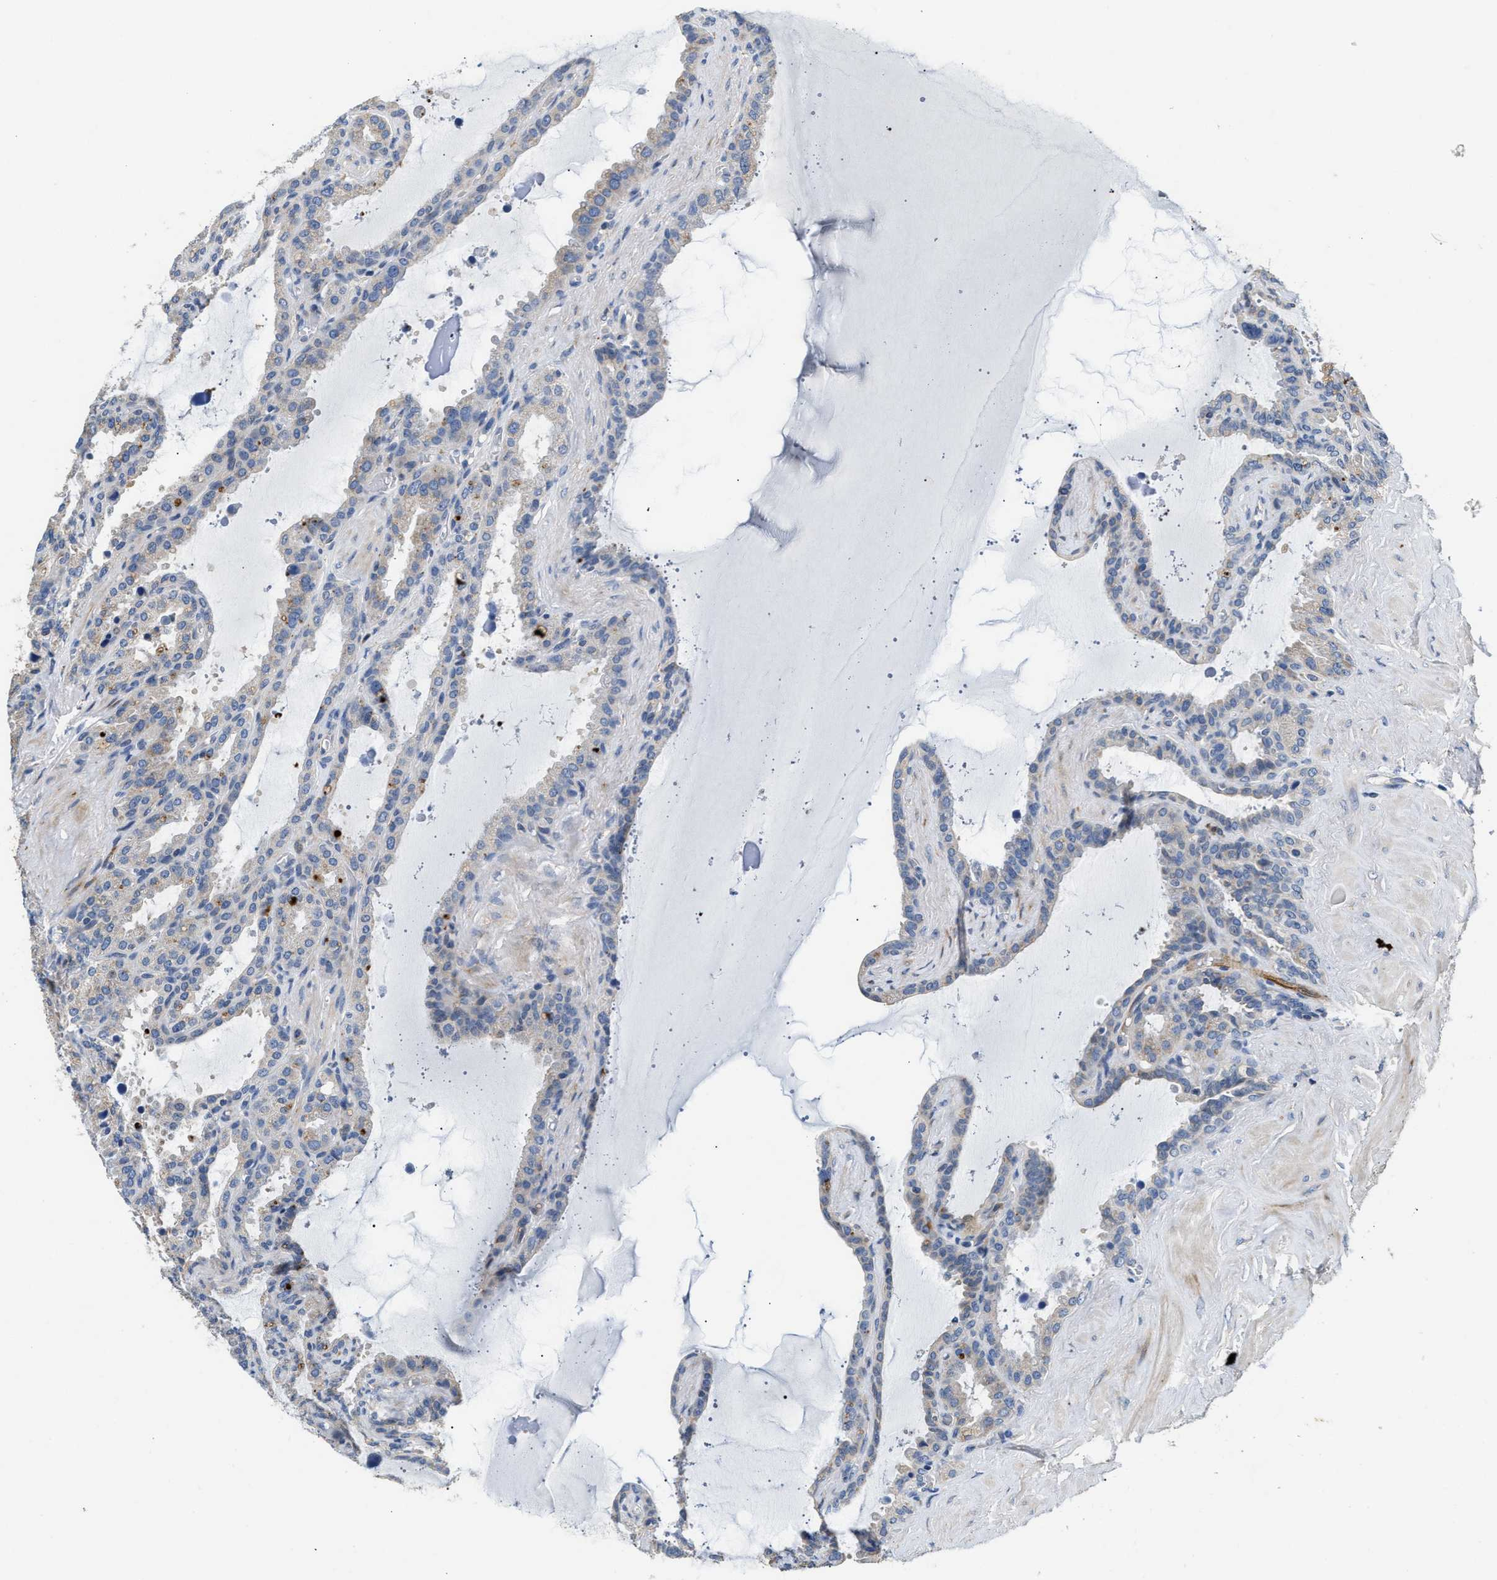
{"staining": {"intensity": "negative", "quantity": "none", "location": "none"}, "tissue": "seminal vesicle", "cell_type": "Glandular cells", "image_type": "normal", "snomed": [{"axis": "morphology", "description": "Normal tissue, NOS"}, {"axis": "topography", "description": "Seminal veicle"}], "caption": "High power microscopy histopathology image of an immunohistochemistry (IHC) photomicrograph of normal seminal vesicle, revealing no significant expression in glandular cells.", "gene": "IL17RC", "patient": {"sex": "male", "age": 46}}